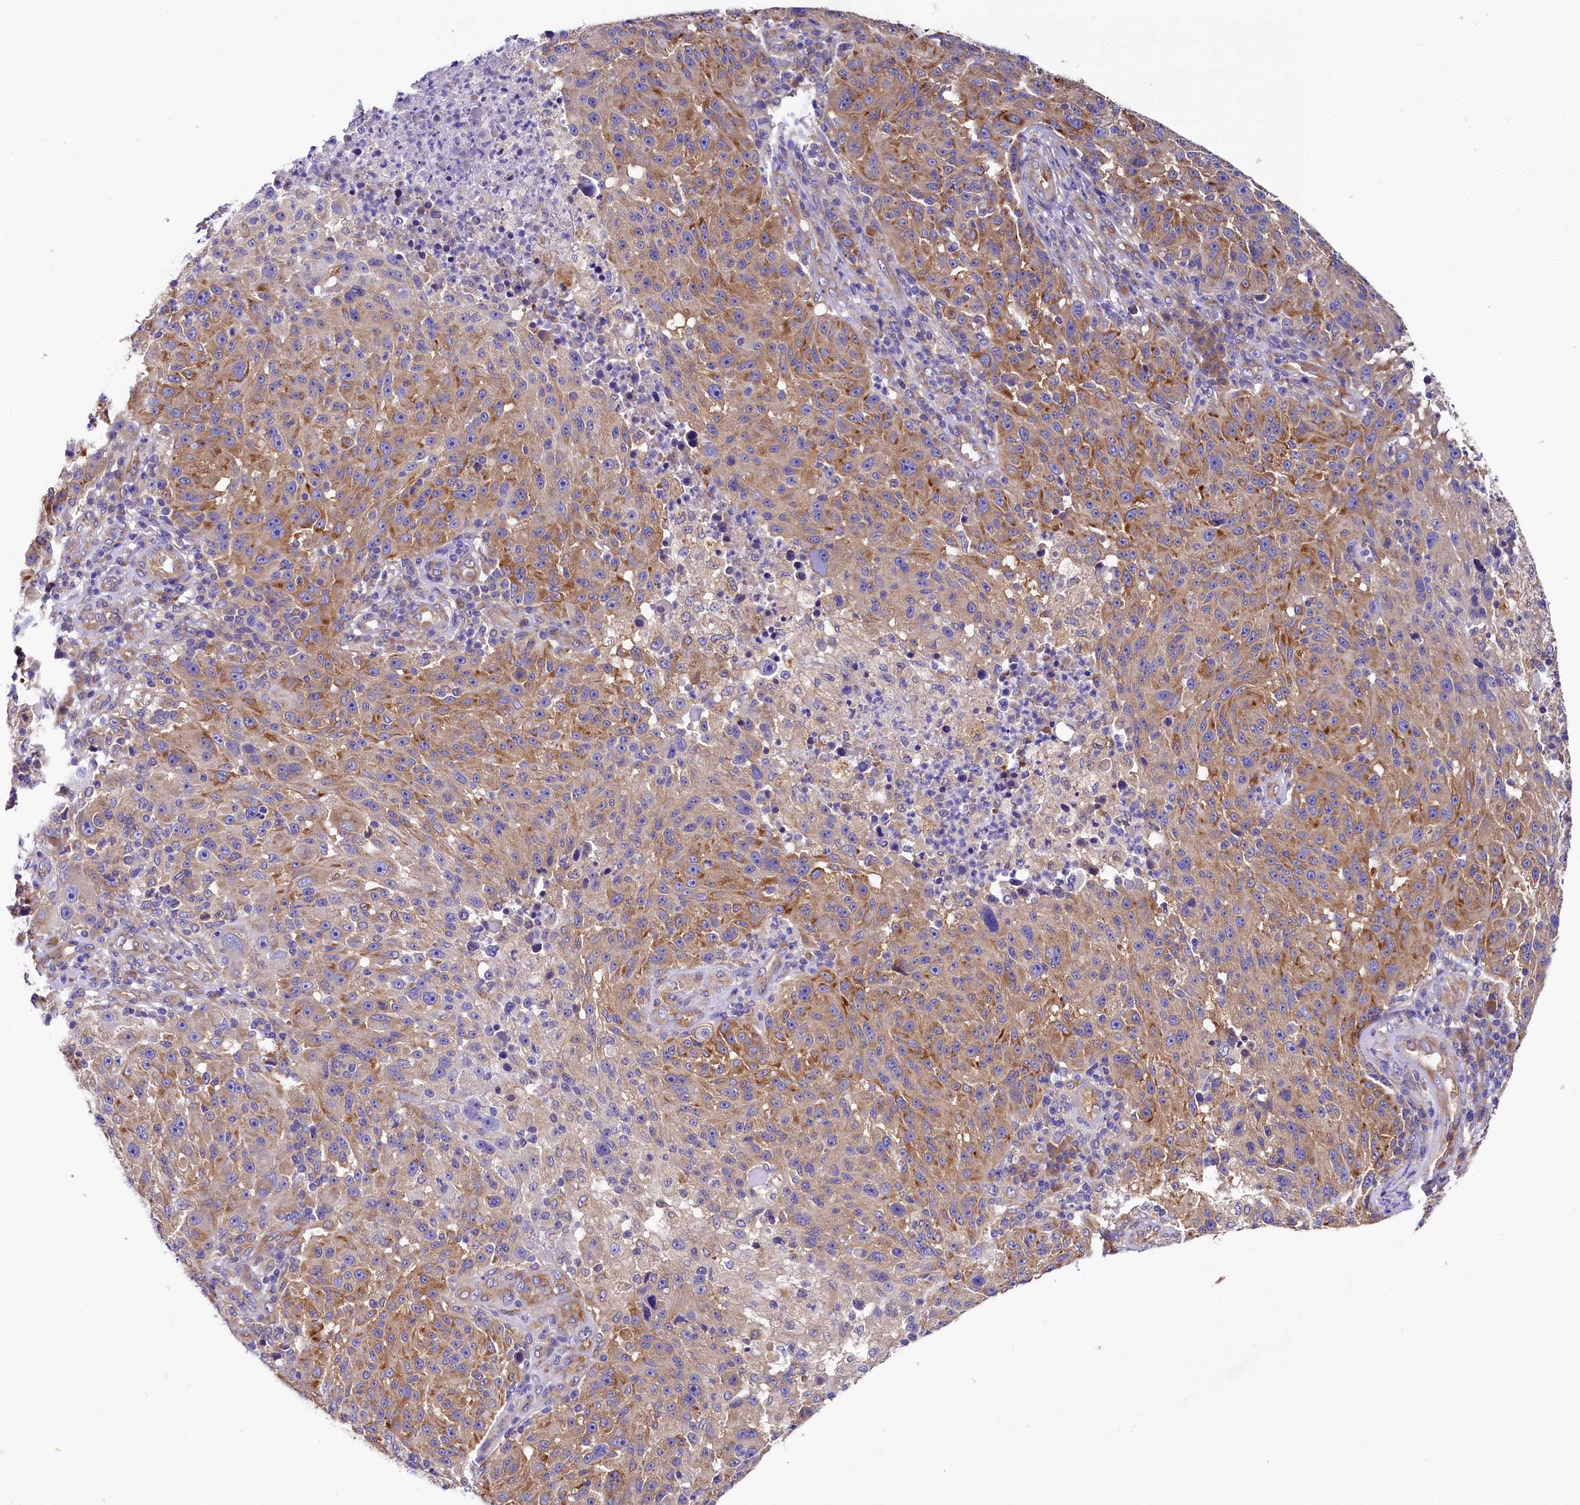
{"staining": {"intensity": "moderate", "quantity": ">75%", "location": "cytoplasmic/membranous"}, "tissue": "melanoma", "cell_type": "Tumor cells", "image_type": "cancer", "snomed": [{"axis": "morphology", "description": "Malignant melanoma, NOS"}, {"axis": "topography", "description": "Skin"}], "caption": "Malignant melanoma stained with a brown dye displays moderate cytoplasmic/membranous positive expression in about >75% of tumor cells.", "gene": "QARS1", "patient": {"sex": "male", "age": 53}}